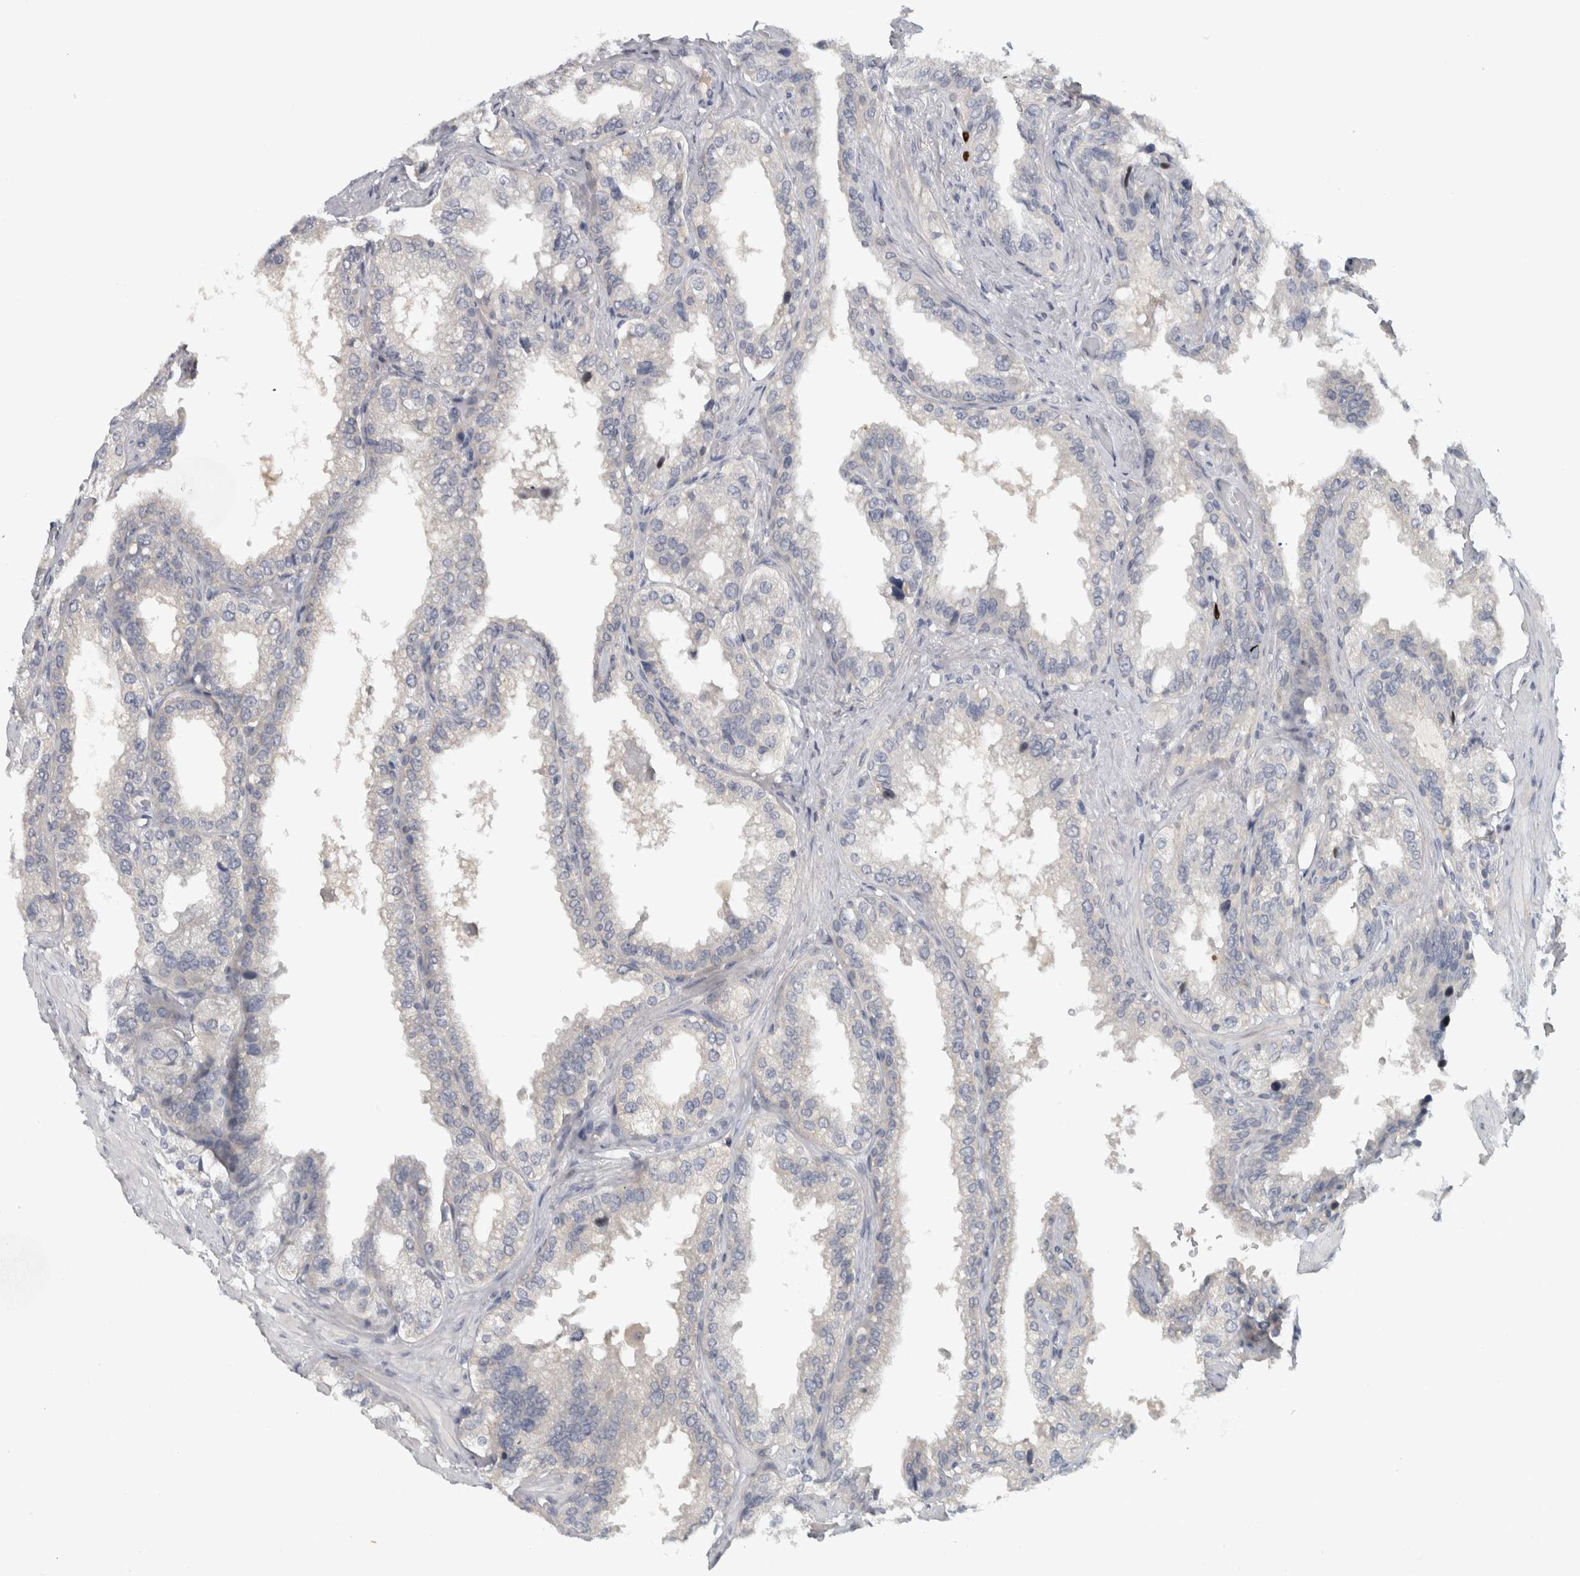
{"staining": {"intensity": "negative", "quantity": "none", "location": "none"}, "tissue": "seminal vesicle", "cell_type": "Glandular cells", "image_type": "normal", "snomed": [{"axis": "morphology", "description": "Normal tissue, NOS"}, {"axis": "topography", "description": "Seminal veicle"}], "caption": "Immunohistochemistry (IHC) of unremarkable human seminal vesicle demonstrates no staining in glandular cells.", "gene": "ADPRM", "patient": {"sex": "male", "age": 68}}